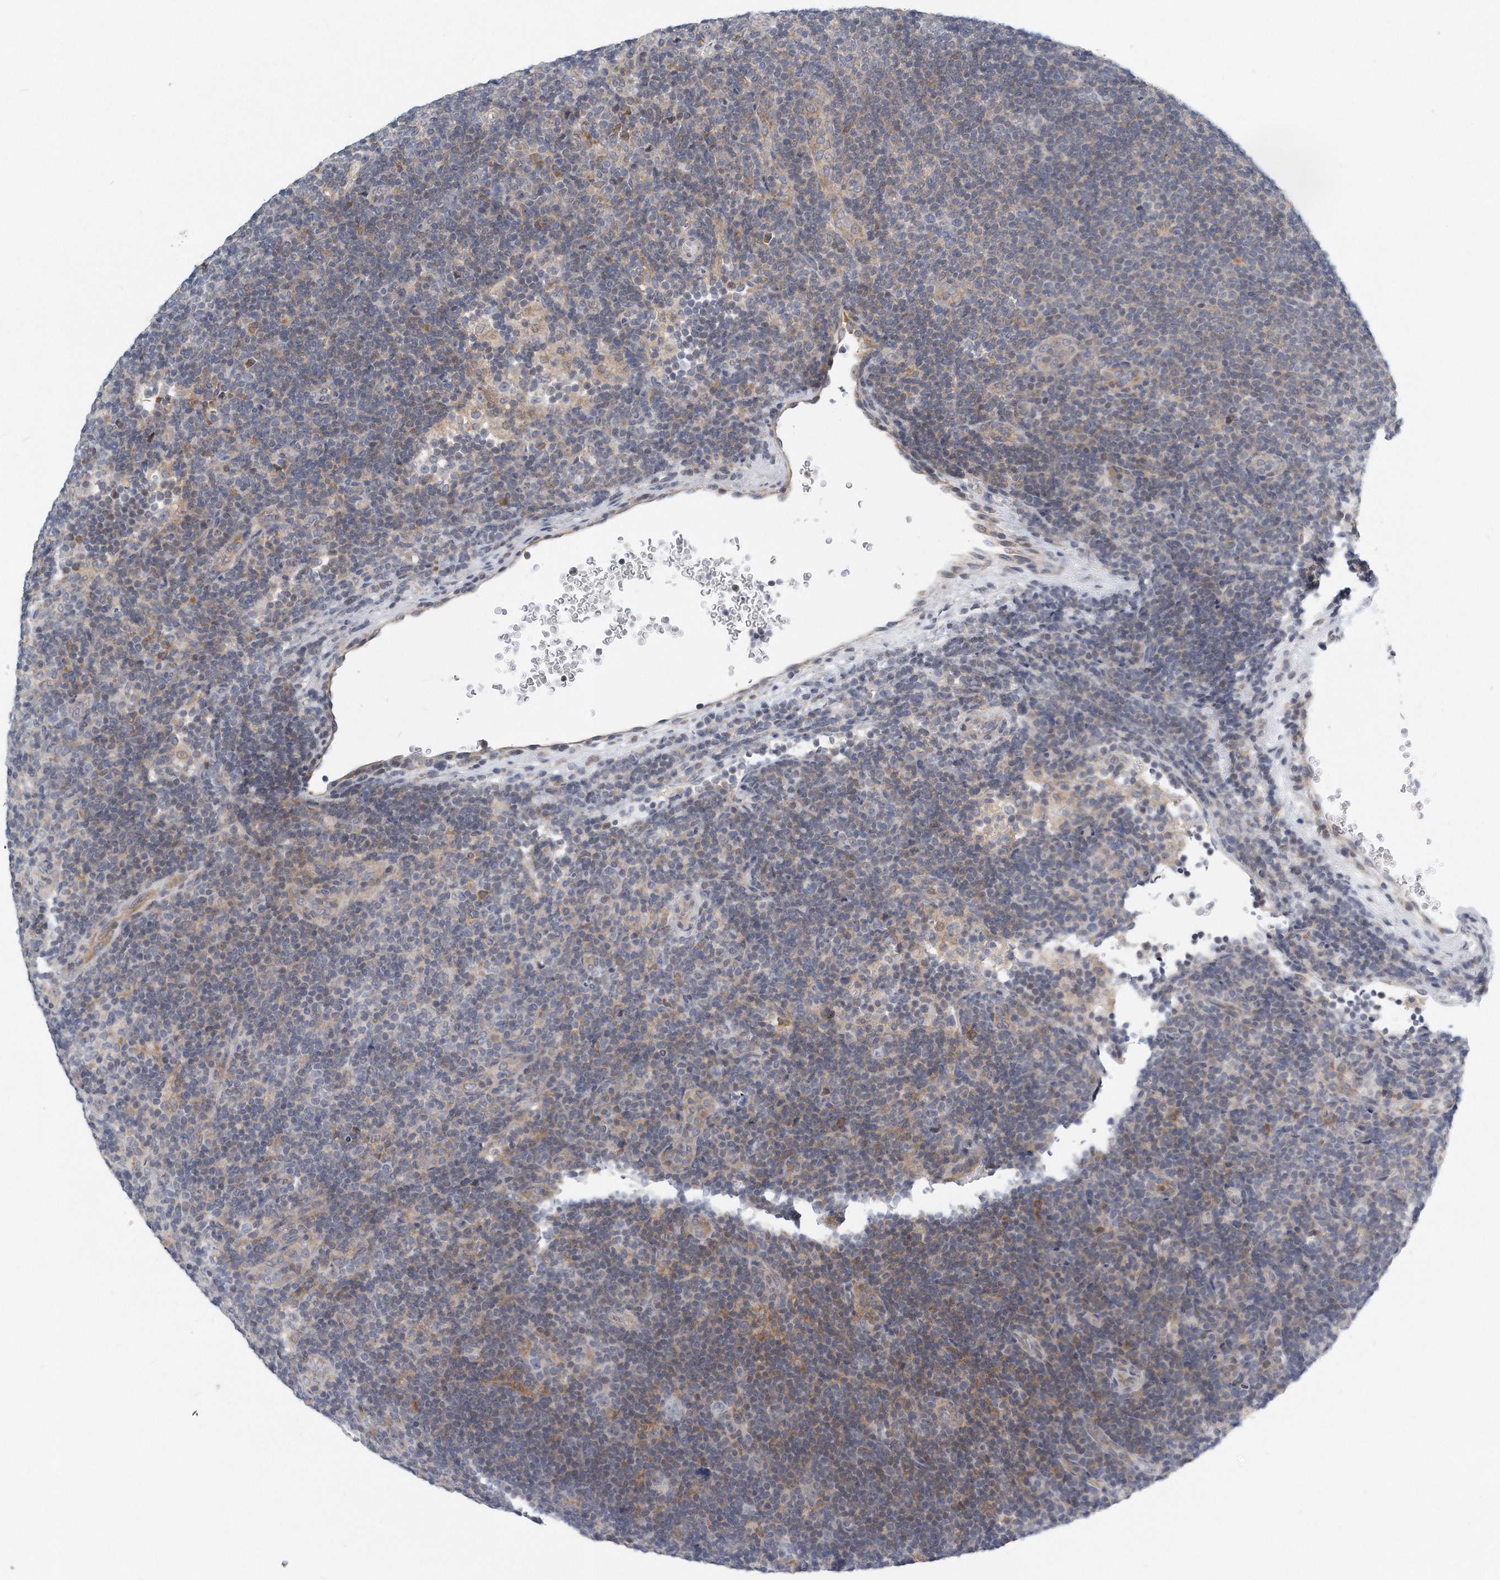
{"staining": {"intensity": "negative", "quantity": "none", "location": "none"}, "tissue": "lymphoma", "cell_type": "Tumor cells", "image_type": "cancer", "snomed": [{"axis": "morphology", "description": "Hodgkin's disease, NOS"}, {"axis": "topography", "description": "Lymph node"}], "caption": "Immunohistochemistry micrograph of neoplastic tissue: human Hodgkin's disease stained with DAB reveals no significant protein positivity in tumor cells.", "gene": "VLDLR", "patient": {"sex": "female", "age": 57}}